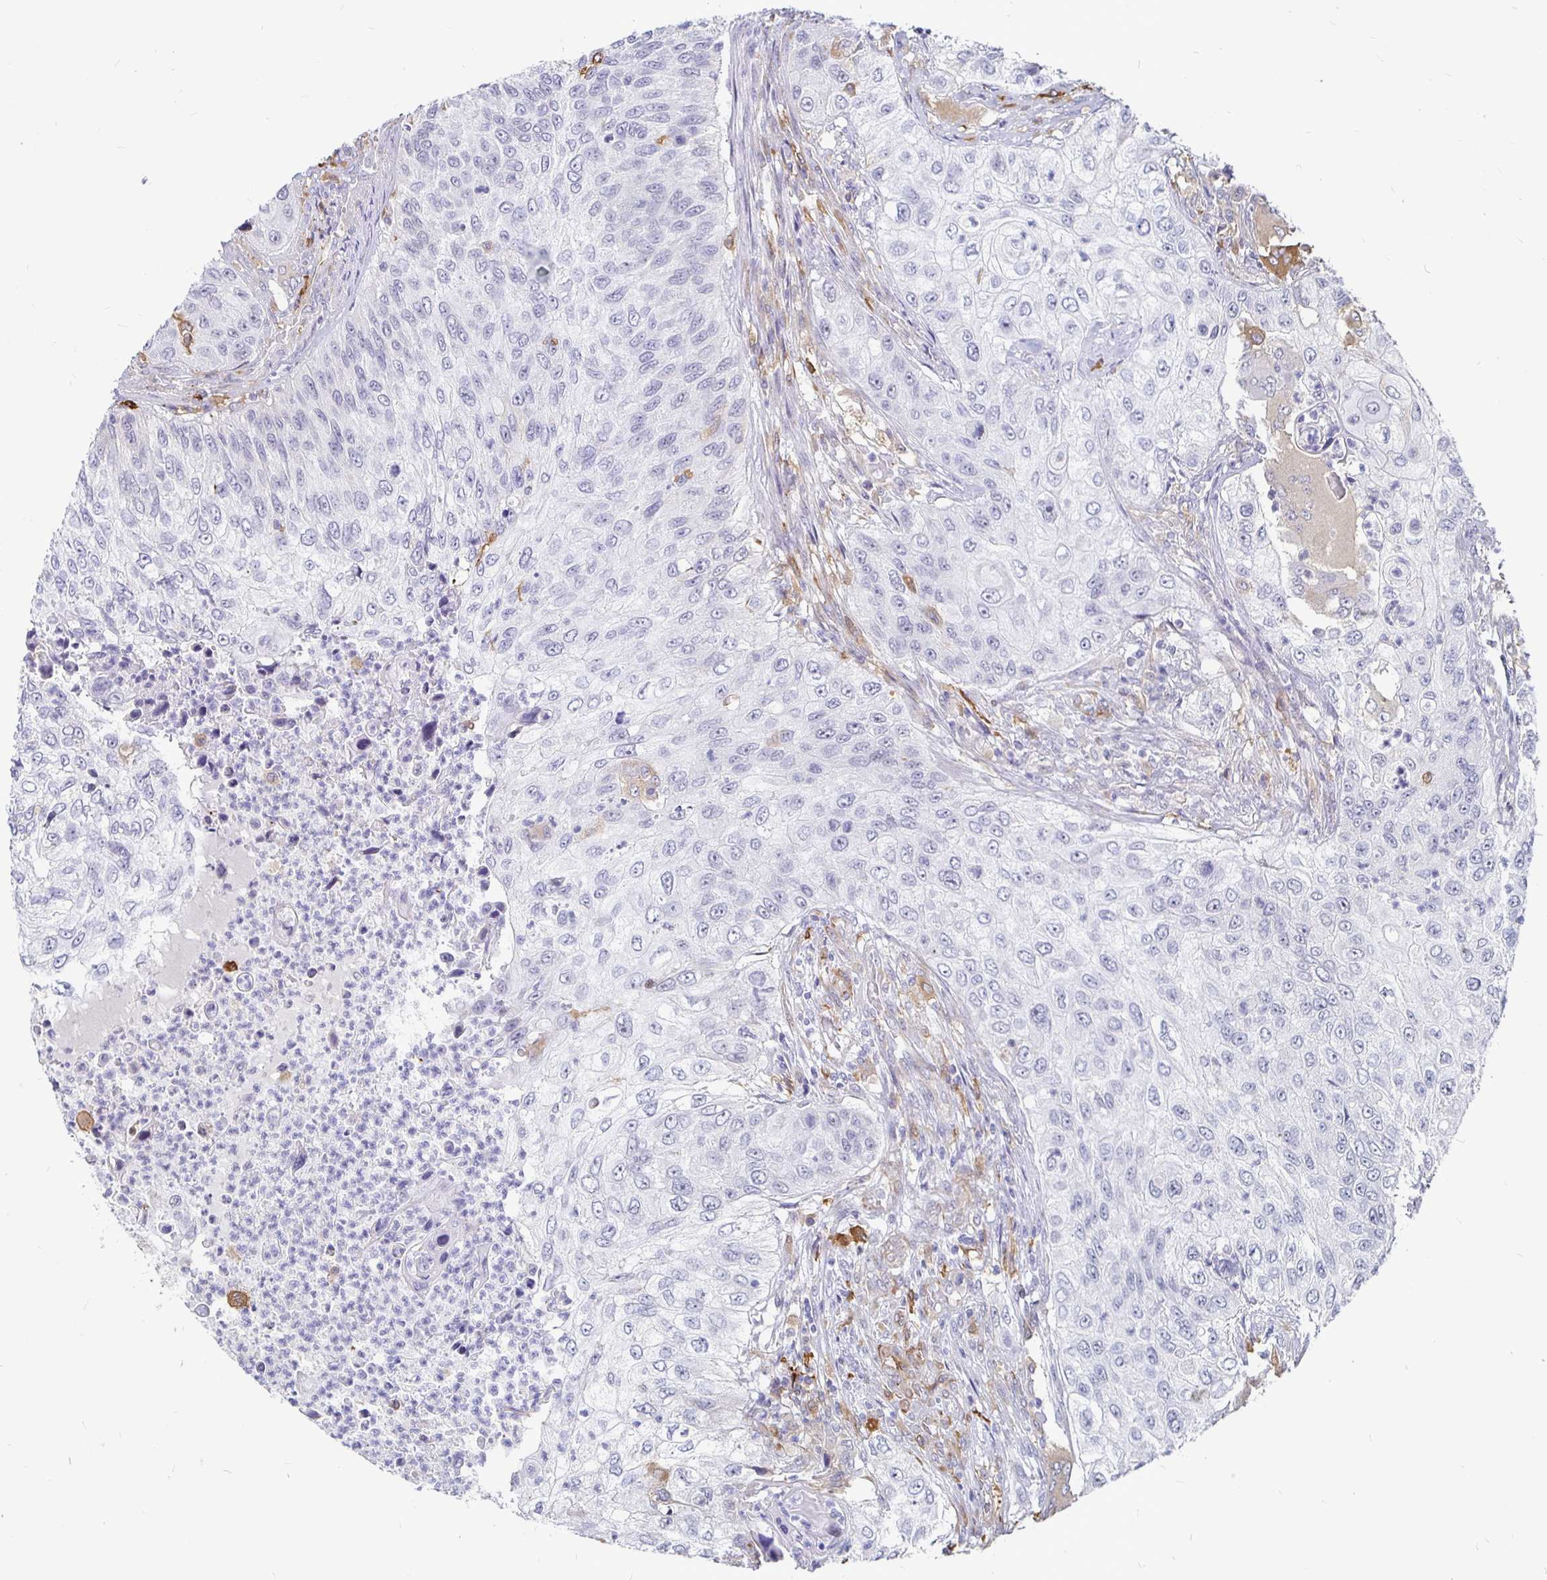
{"staining": {"intensity": "negative", "quantity": "none", "location": "none"}, "tissue": "urothelial cancer", "cell_type": "Tumor cells", "image_type": "cancer", "snomed": [{"axis": "morphology", "description": "Urothelial carcinoma, High grade"}, {"axis": "topography", "description": "Urinary bladder"}], "caption": "This photomicrograph is of urothelial cancer stained with IHC to label a protein in brown with the nuclei are counter-stained blue. There is no expression in tumor cells.", "gene": "CCDC85A", "patient": {"sex": "female", "age": 60}}